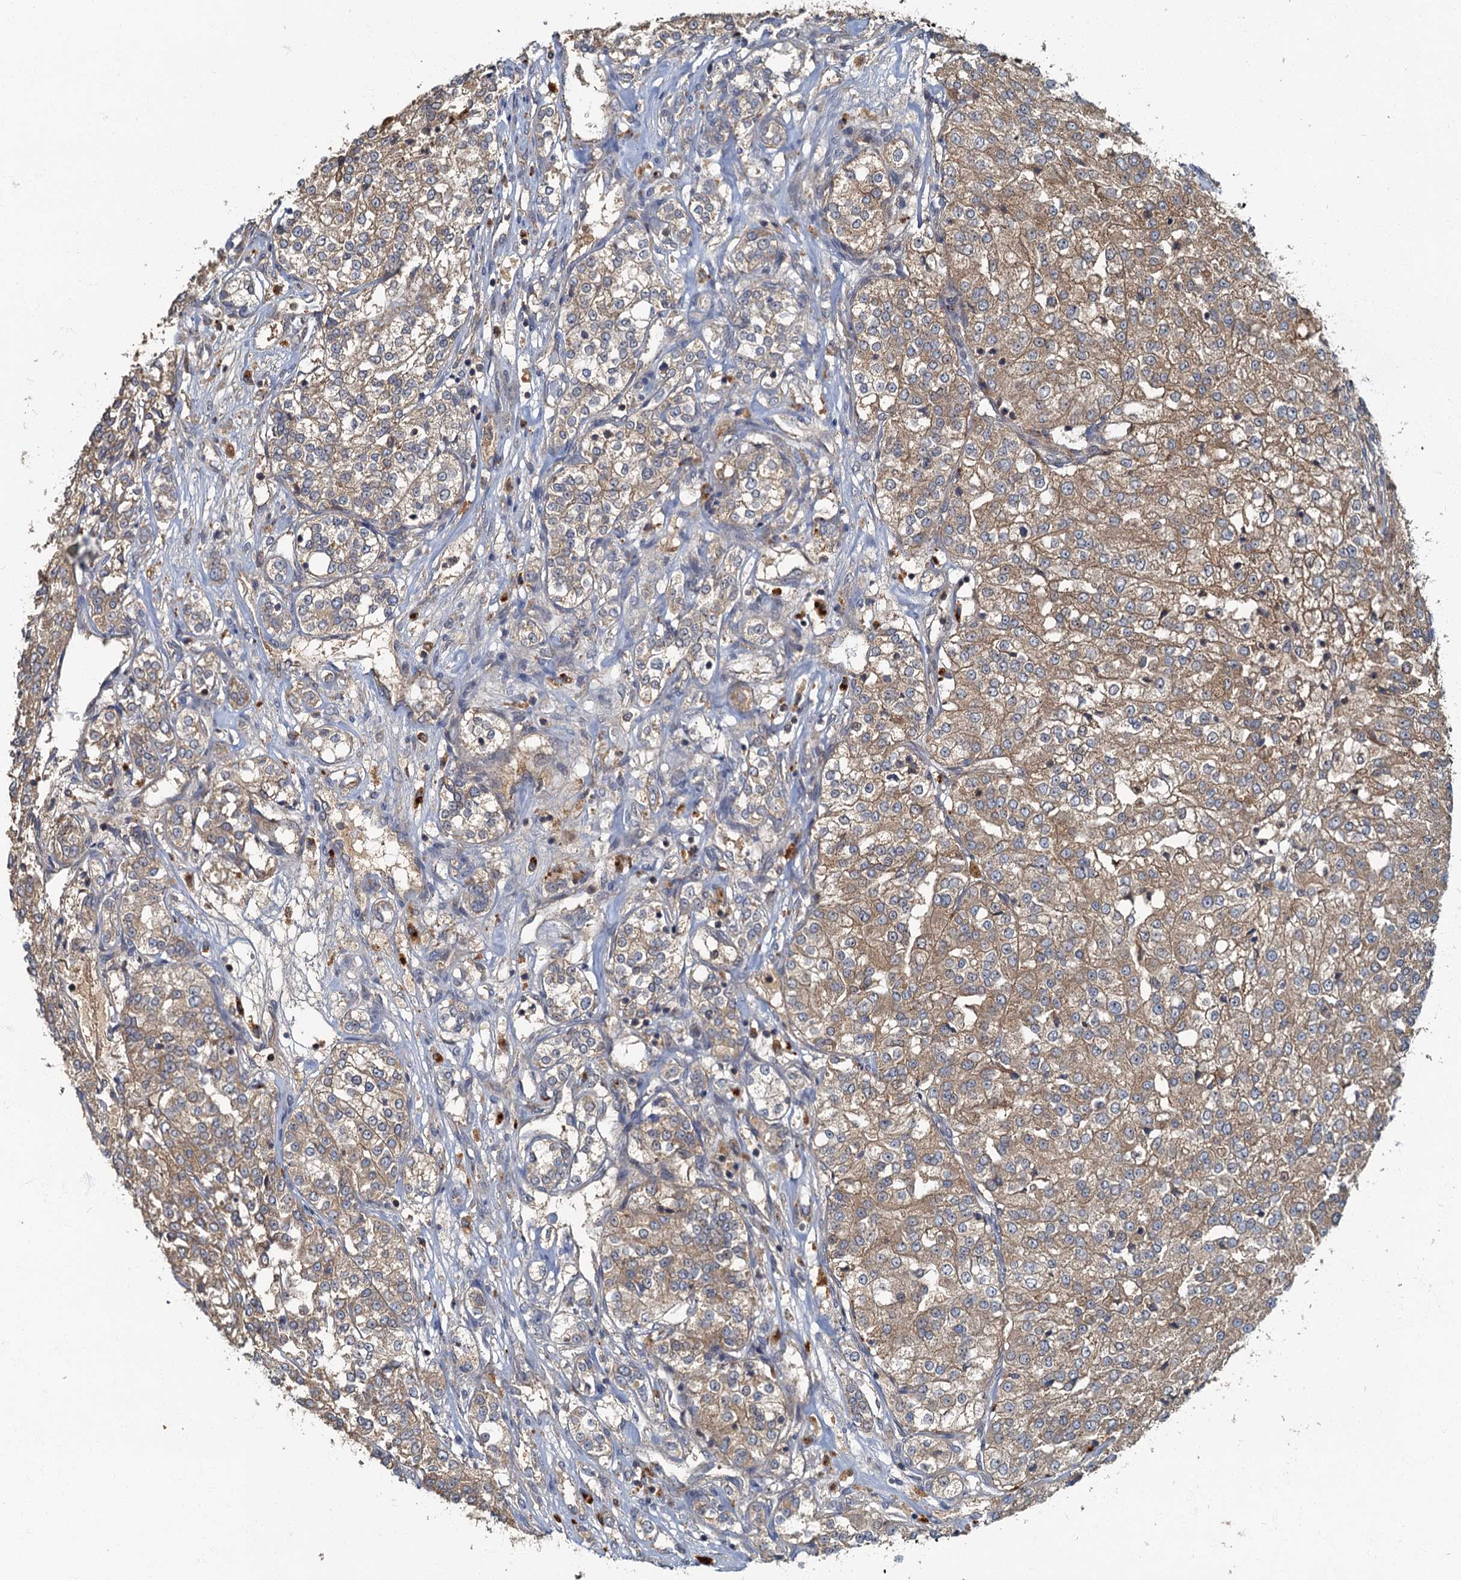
{"staining": {"intensity": "moderate", "quantity": ">75%", "location": "cytoplasmic/membranous"}, "tissue": "renal cancer", "cell_type": "Tumor cells", "image_type": "cancer", "snomed": [{"axis": "morphology", "description": "Adenocarcinoma, NOS"}, {"axis": "topography", "description": "Kidney"}], "caption": "Tumor cells display medium levels of moderate cytoplasmic/membranous positivity in about >75% of cells in human renal adenocarcinoma. The staining is performed using DAB brown chromogen to label protein expression. The nuclei are counter-stained blue using hematoxylin.", "gene": "WDCP", "patient": {"sex": "female", "age": 63}}